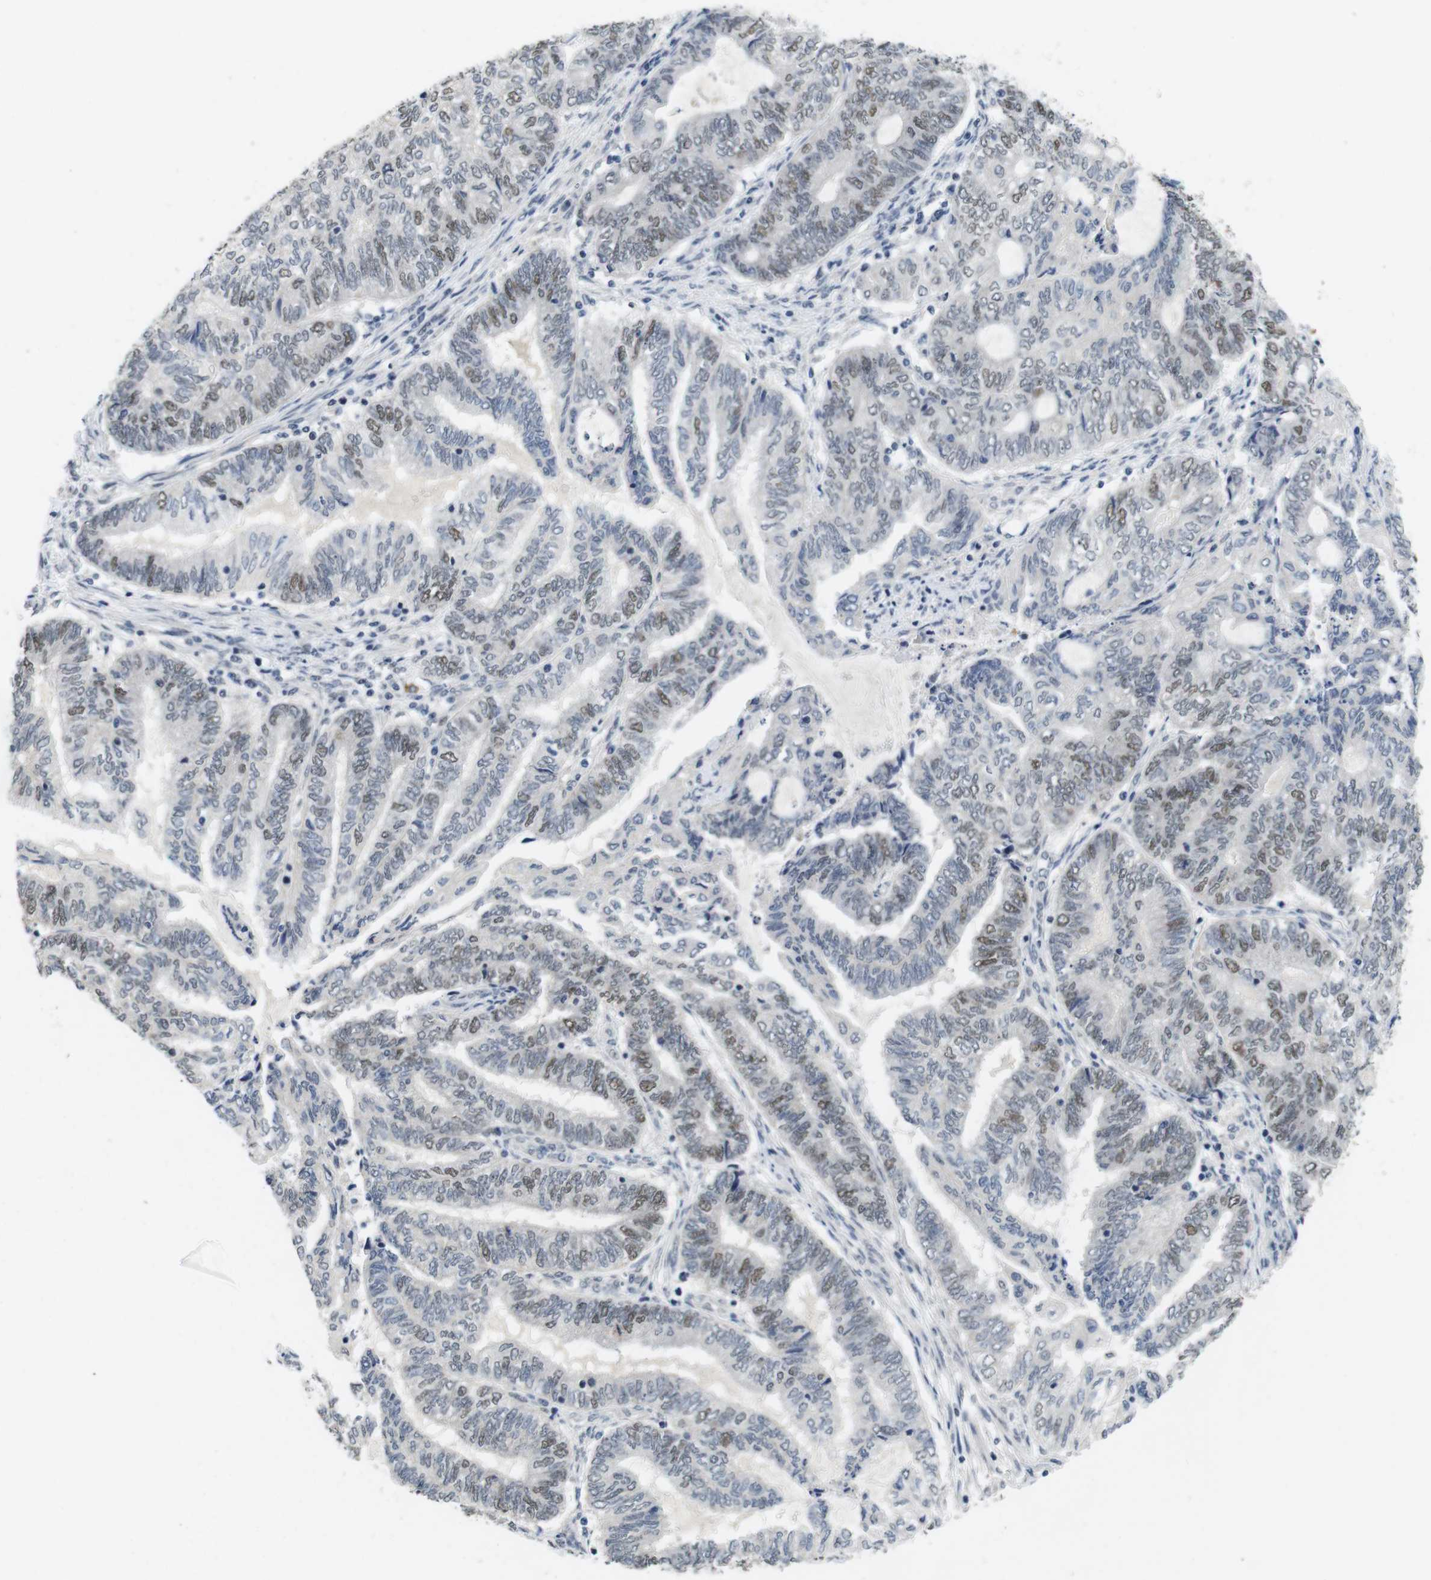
{"staining": {"intensity": "moderate", "quantity": "25%-75%", "location": "nuclear"}, "tissue": "endometrial cancer", "cell_type": "Tumor cells", "image_type": "cancer", "snomed": [{"axis": "morphology", "description": "Adenocarcinoma, NOS"}, {"axis": "topography", "description": "Uterus"}, {"axis": "topography", "description": "Endometrium"}], "caption": "The photomicrograph demonstrates a brown stain indicating the presence of a protein in the nuclear of tumor cells in adenocarcinoma (endometrial).", "gene": "SKP2", "patient": {"sex": "female", "age": 70}}